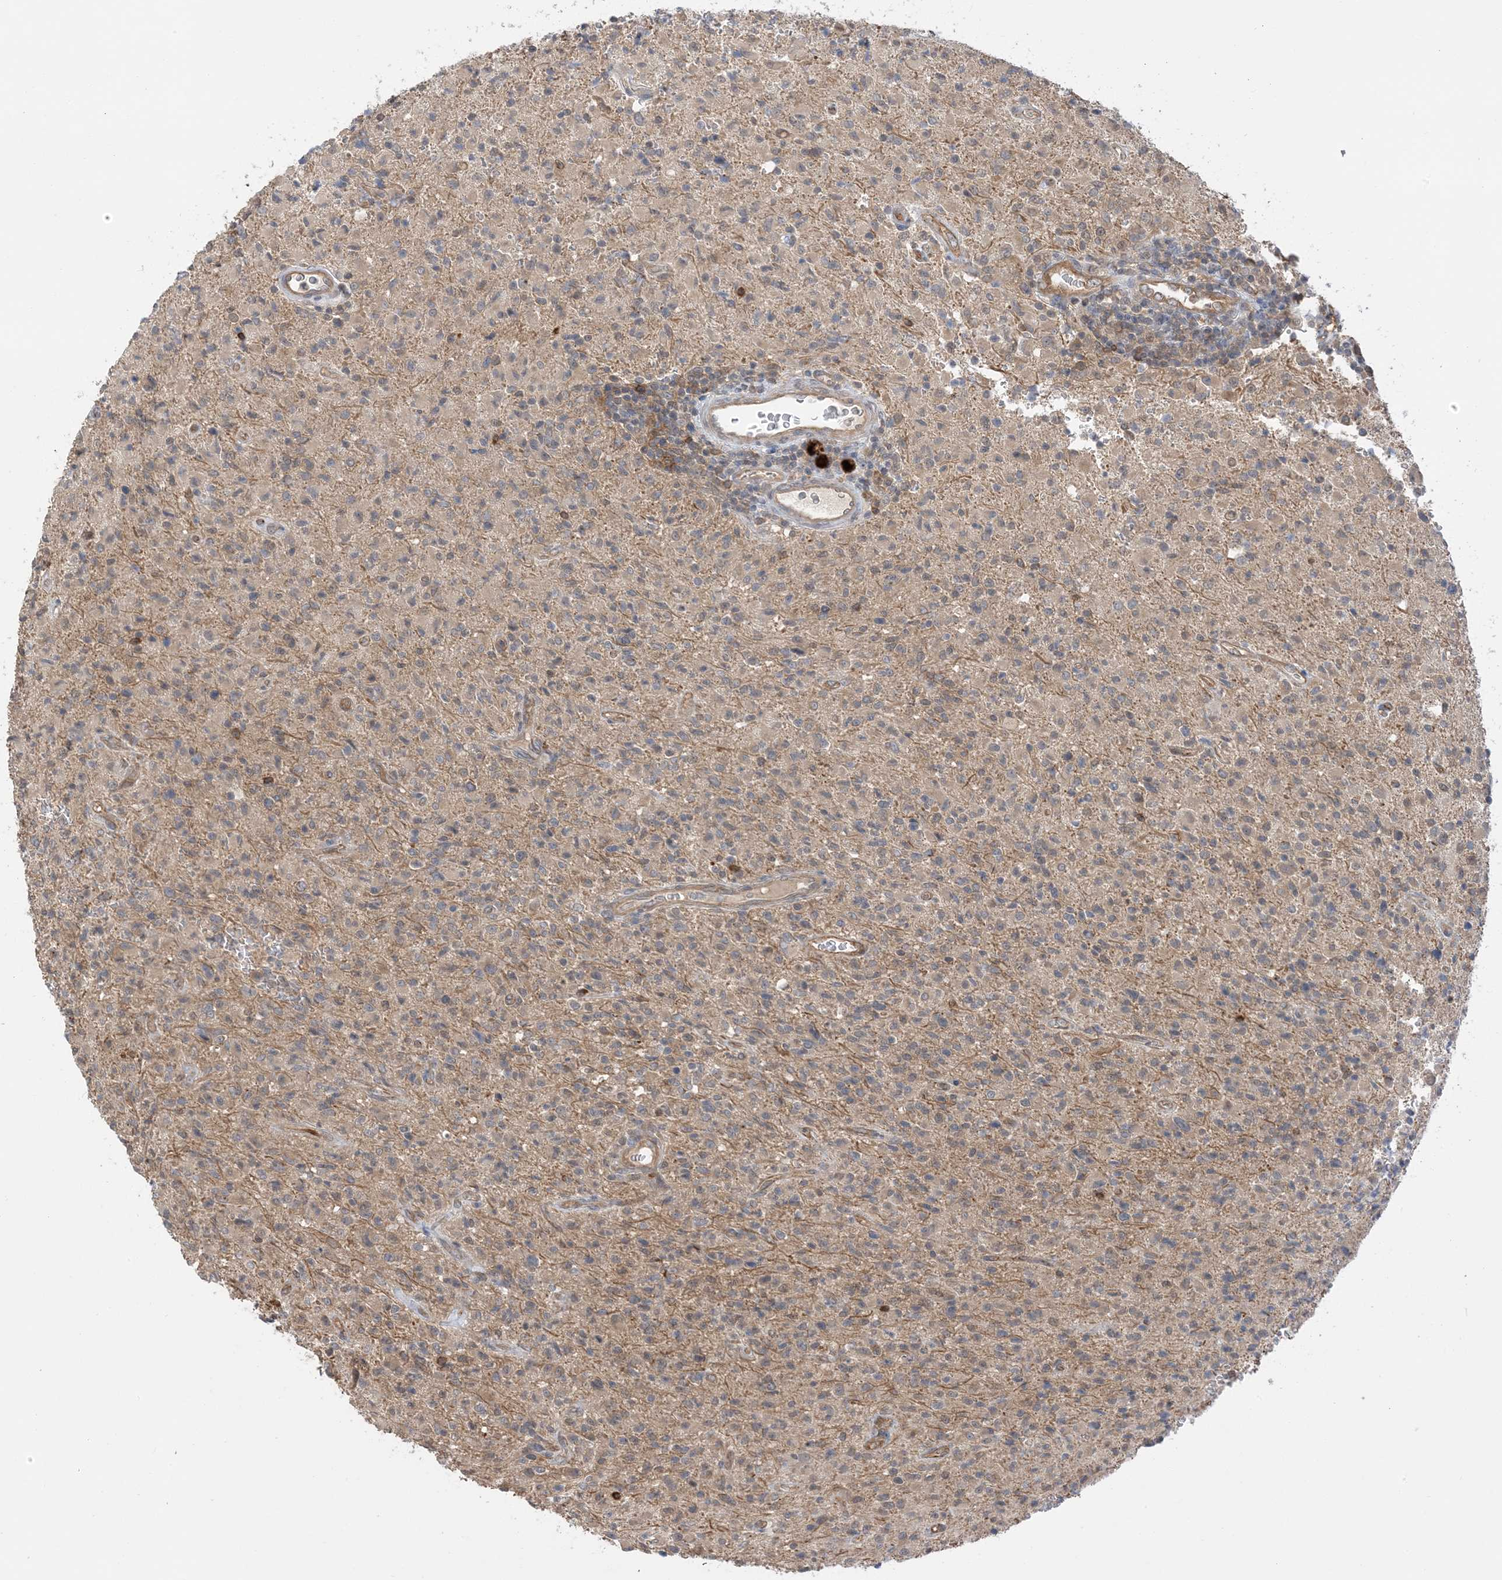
{"staining": {"intensity": "negative", "quantity": "none", "location": "none"}, "tissue": "glioma", "cell_type": "Tumor cells", "image_type": "cancer", "snomed": [{"axis": "morphology", "description": "Glioma, malignant, High grade"}, {"axis": "topography", "description": "Brain"}], "caption": "This is an immunohistochemistry photomicrograph of glioma. There is no positivity in tumor cells.", "gene": "WDR26", "patient": {"sex": "female", "age": 57}}